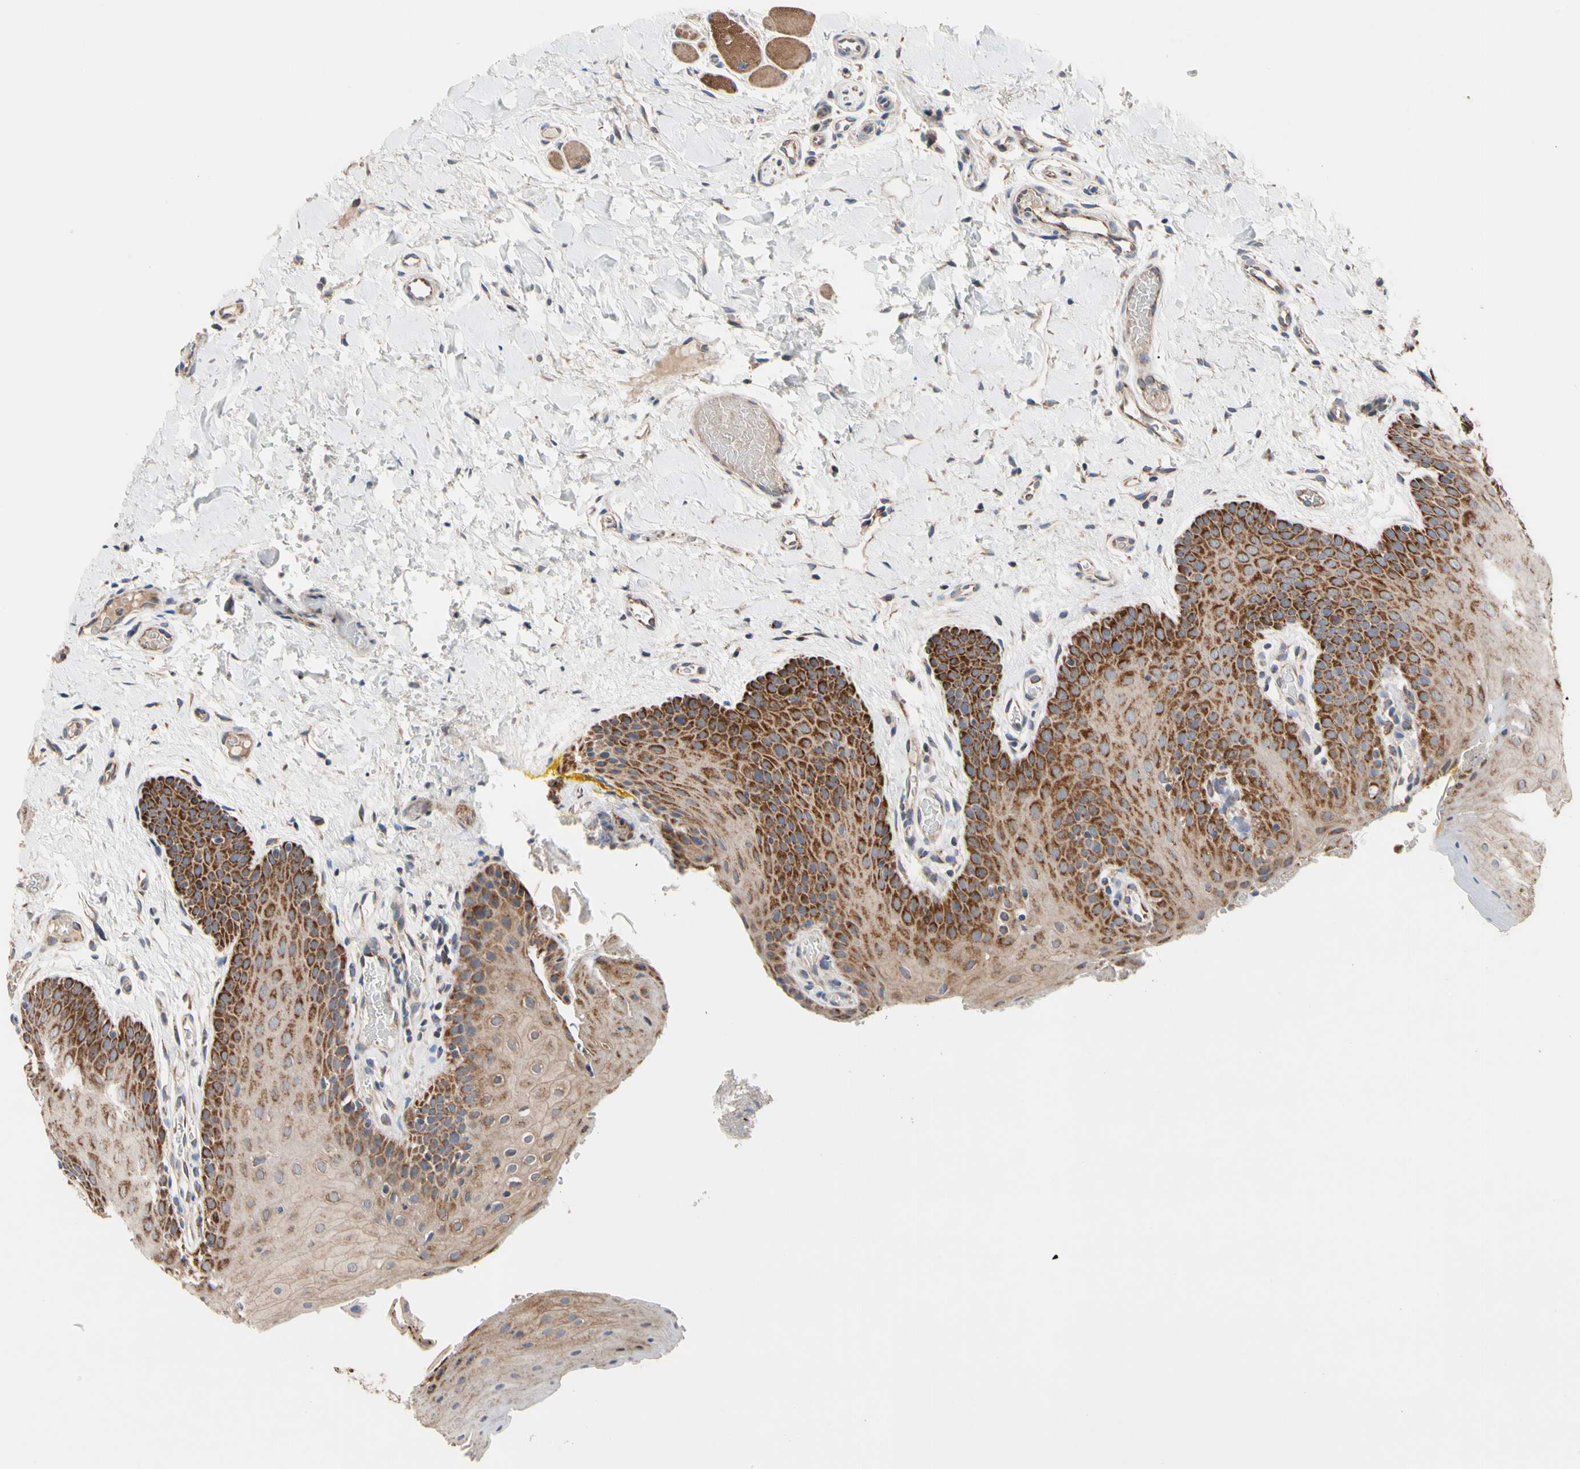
{"staining": {"intensity": "strong", "quantity": ">75%", "location": "cytoplasmic/membranous"}, "tissue": "oral mucosa", "cell_type": "Squamous epithelial cells", "image_type": "normal", "snomed": [{"axis": "morphology", "description": "Normal tissue, NOS"}, {"axis": "topography", "description": "Oral tissue"}], "caption": "Strong cytoplasmic/membranous protein positivity is seen in approximately >75% of squamous epithelial cells in oral mucosa. The staining is performed using DAB (3,3'-diaminobenzidine) brown chromogen to label protein expression. The nuclei are counter-stained blue using hematoxylin.", "gene": "GPD2", "patient": {"sex": "male", "age": 54}}